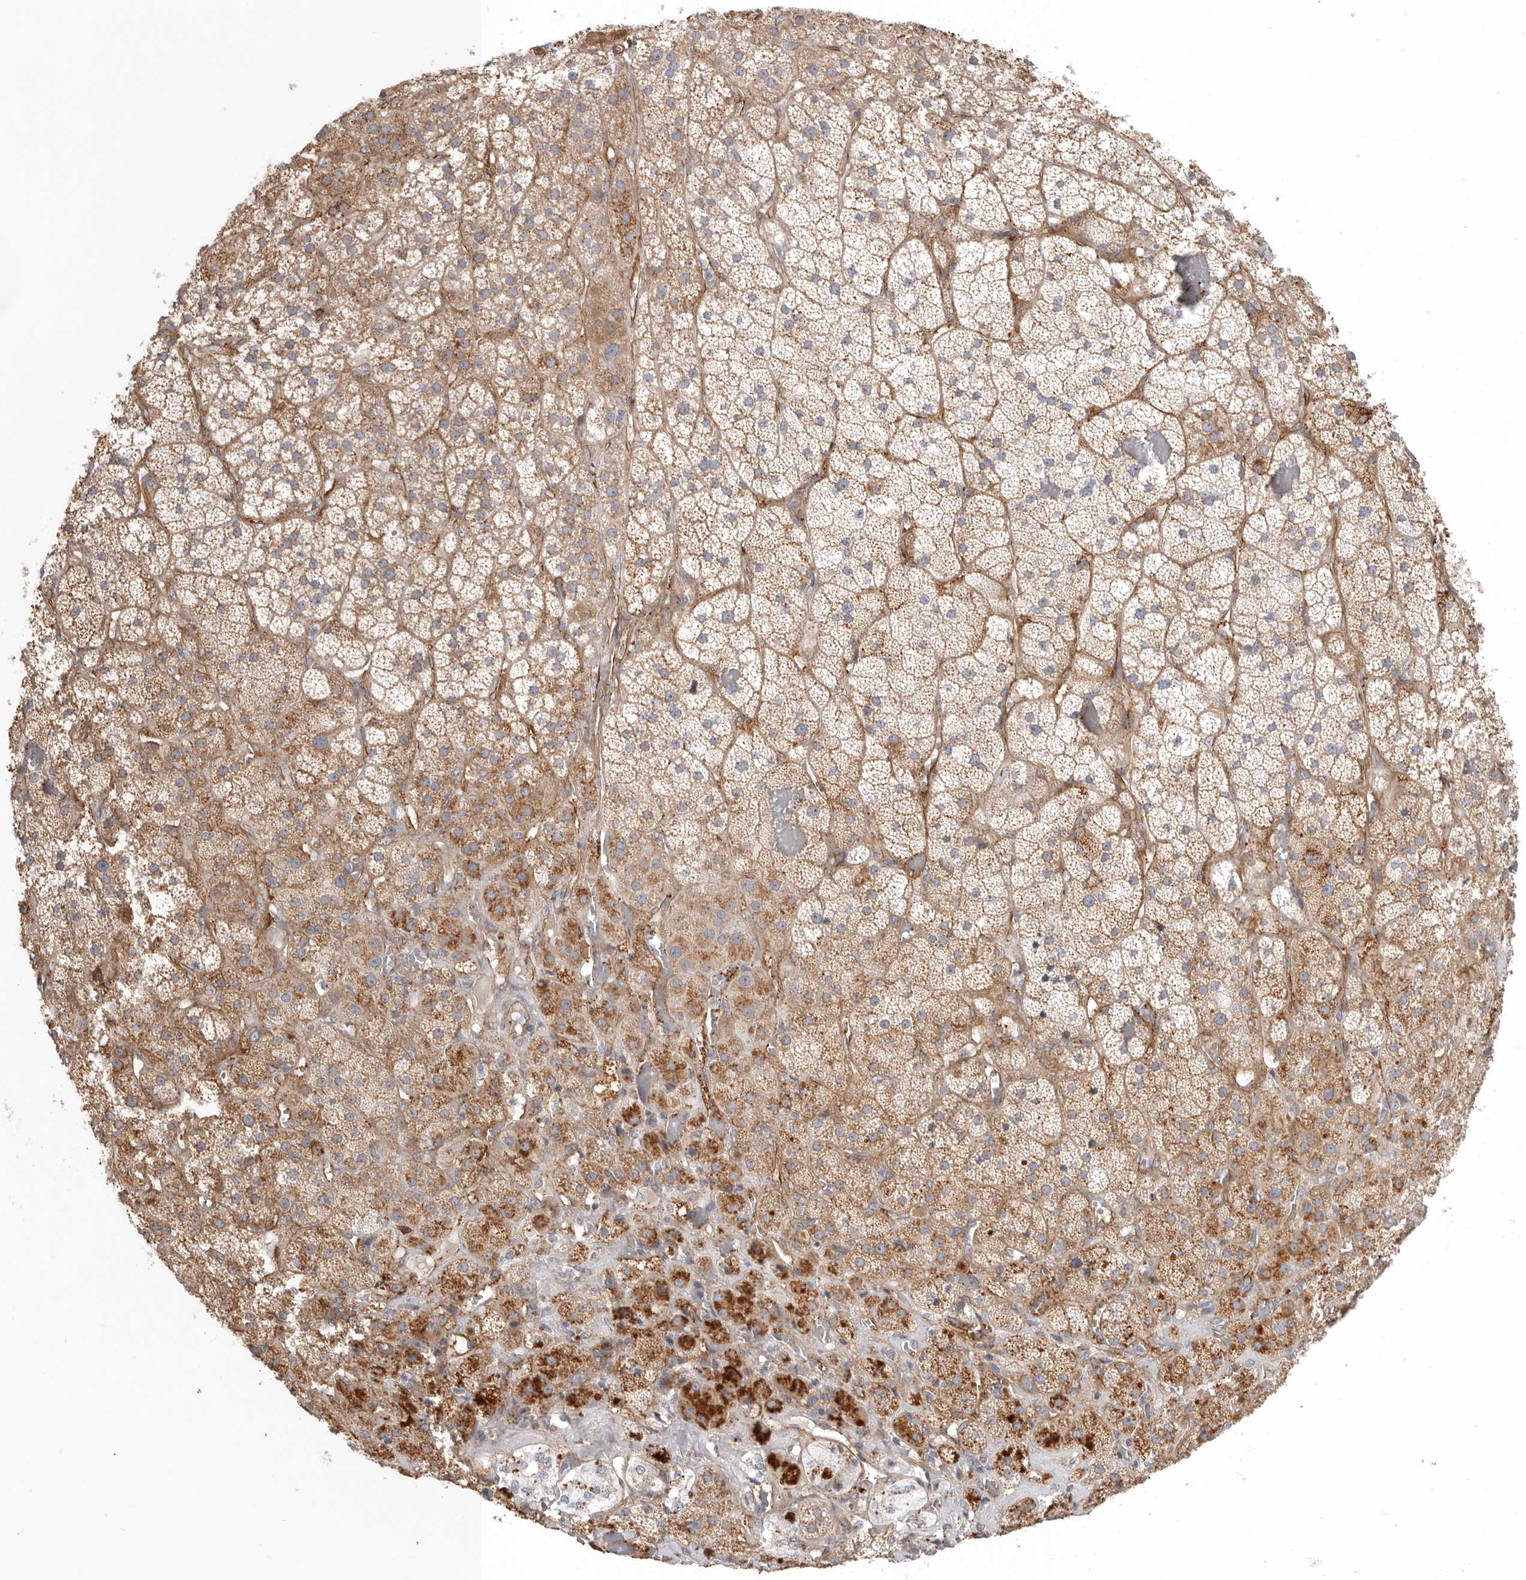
{"staining": {"intensity": "moderate", "quantity": ">75%", "location": "cytoplasmic/membranous"}, "tissue": "adrenal gland", "cell_type": "Glandular cells", "image_type": "normal", "snomed": [{"axis": "morphology", "description": "Normal tissue, NOS"}, {"axis": "topography", "description": "Adrenal gland"}], "caption": "Immunohistochemistry (IHC) photomicrograph of unremarkable adrenal gland: human adrenal gland stained using immunohistochemistry exhibits medium levels of moderate protein expression localized specifically in the cytoplasmic/membranous of glandular cells, appearing as a cytoplasmic/membranous brown color.", "gene": "LONRF1", "patient": {"sex": "male", "age": 57}}